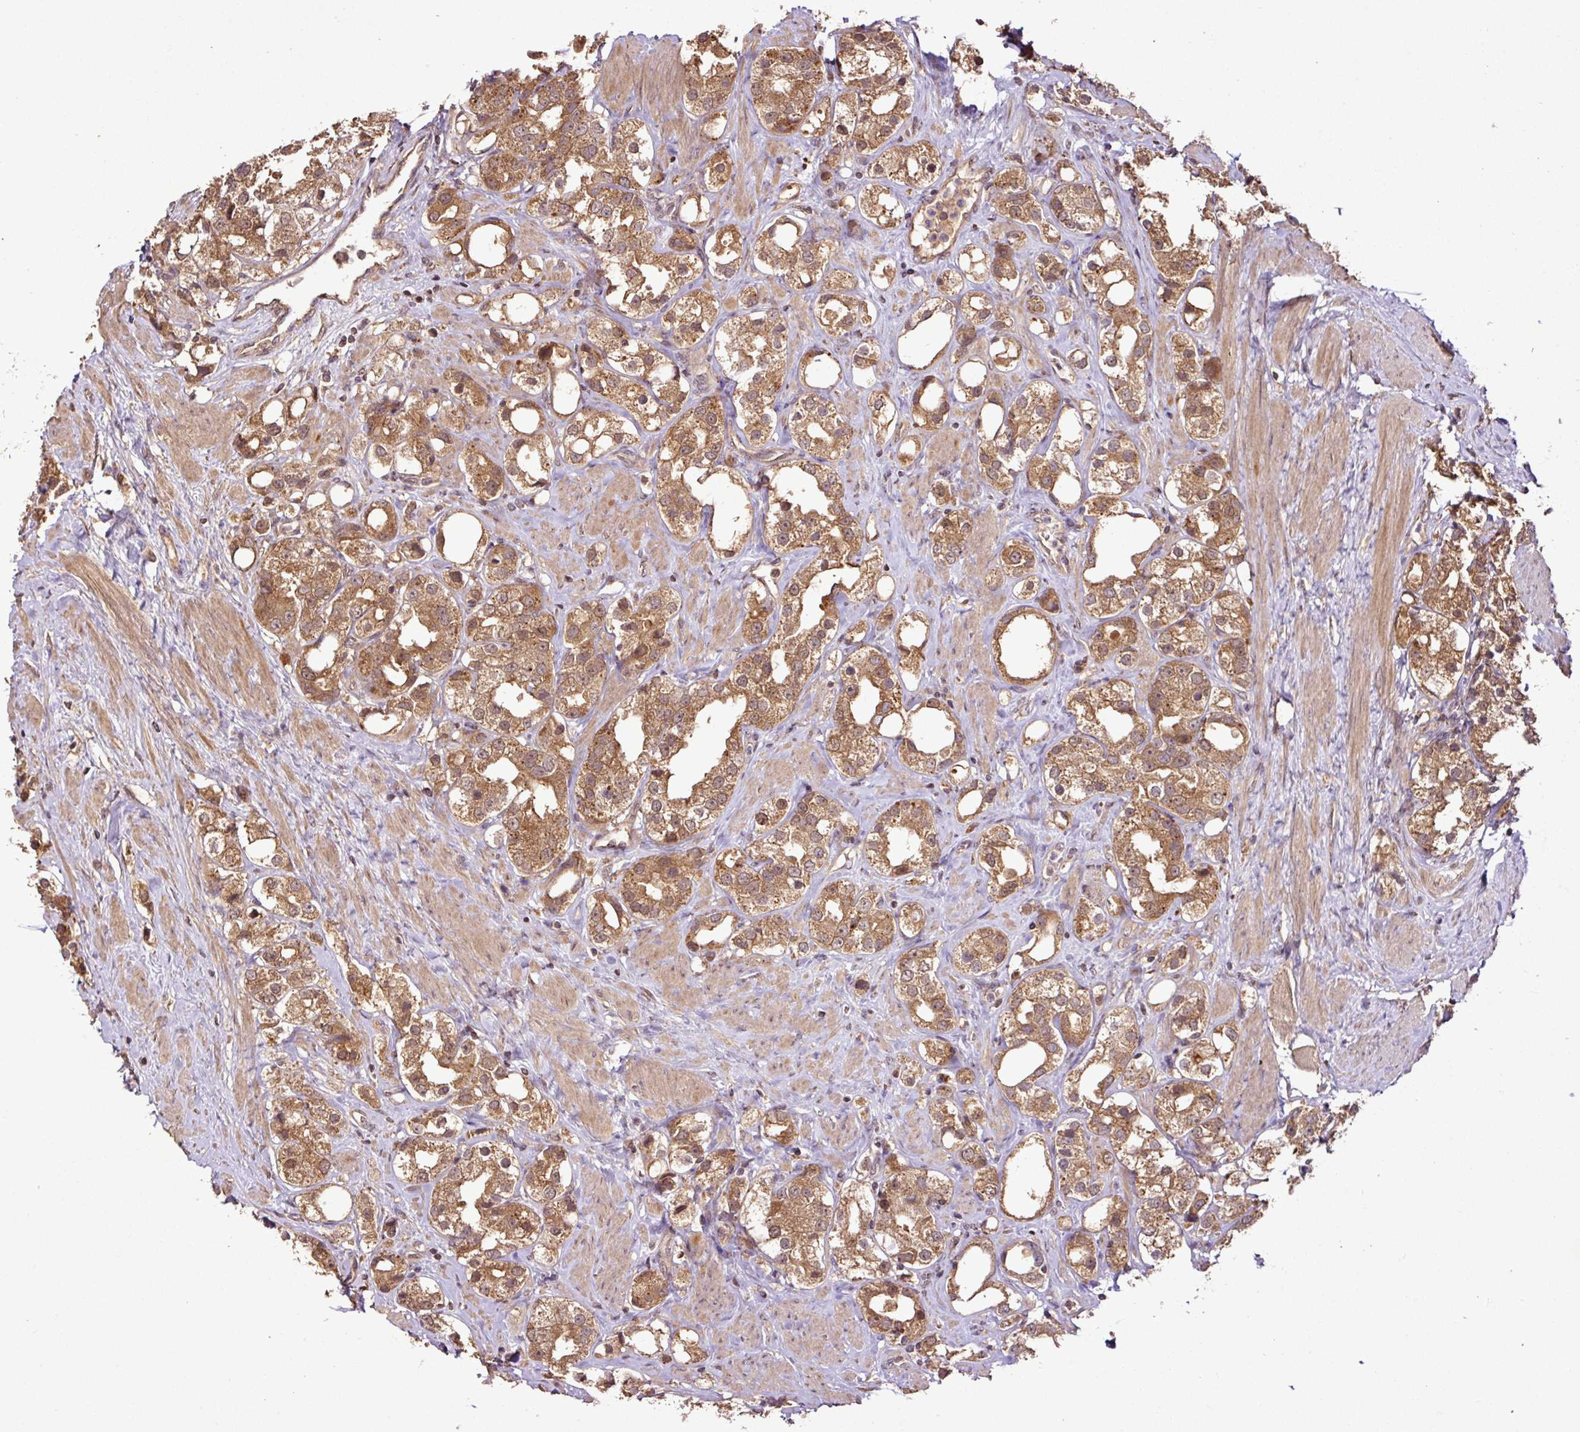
{"staining": {"intensity": "moderate", "quantity": ">75%", "location": "cytoplasmic/membranous,nuclear"}, "tissue": "prostate cancer", "cell_type": "Tumor cells", "image_type": "cancer", "snomed": [{"axis": "morphology", "description": "Adenocarcinoma, NOS"}, {"axis": "topography", "description": "Prostate"}], "caption": "This histopathology image displays prostate adenocarcinoma stained with immunohistochemistry (IHC) to label a protein in brown. The cytoplasmic/membranous and nuclear of tumor cells show moderate positivity for the protein. Nuclei are counter-stained blue.", "gene": "FAIM", "patient": {"sex": "male", "age": 79}}